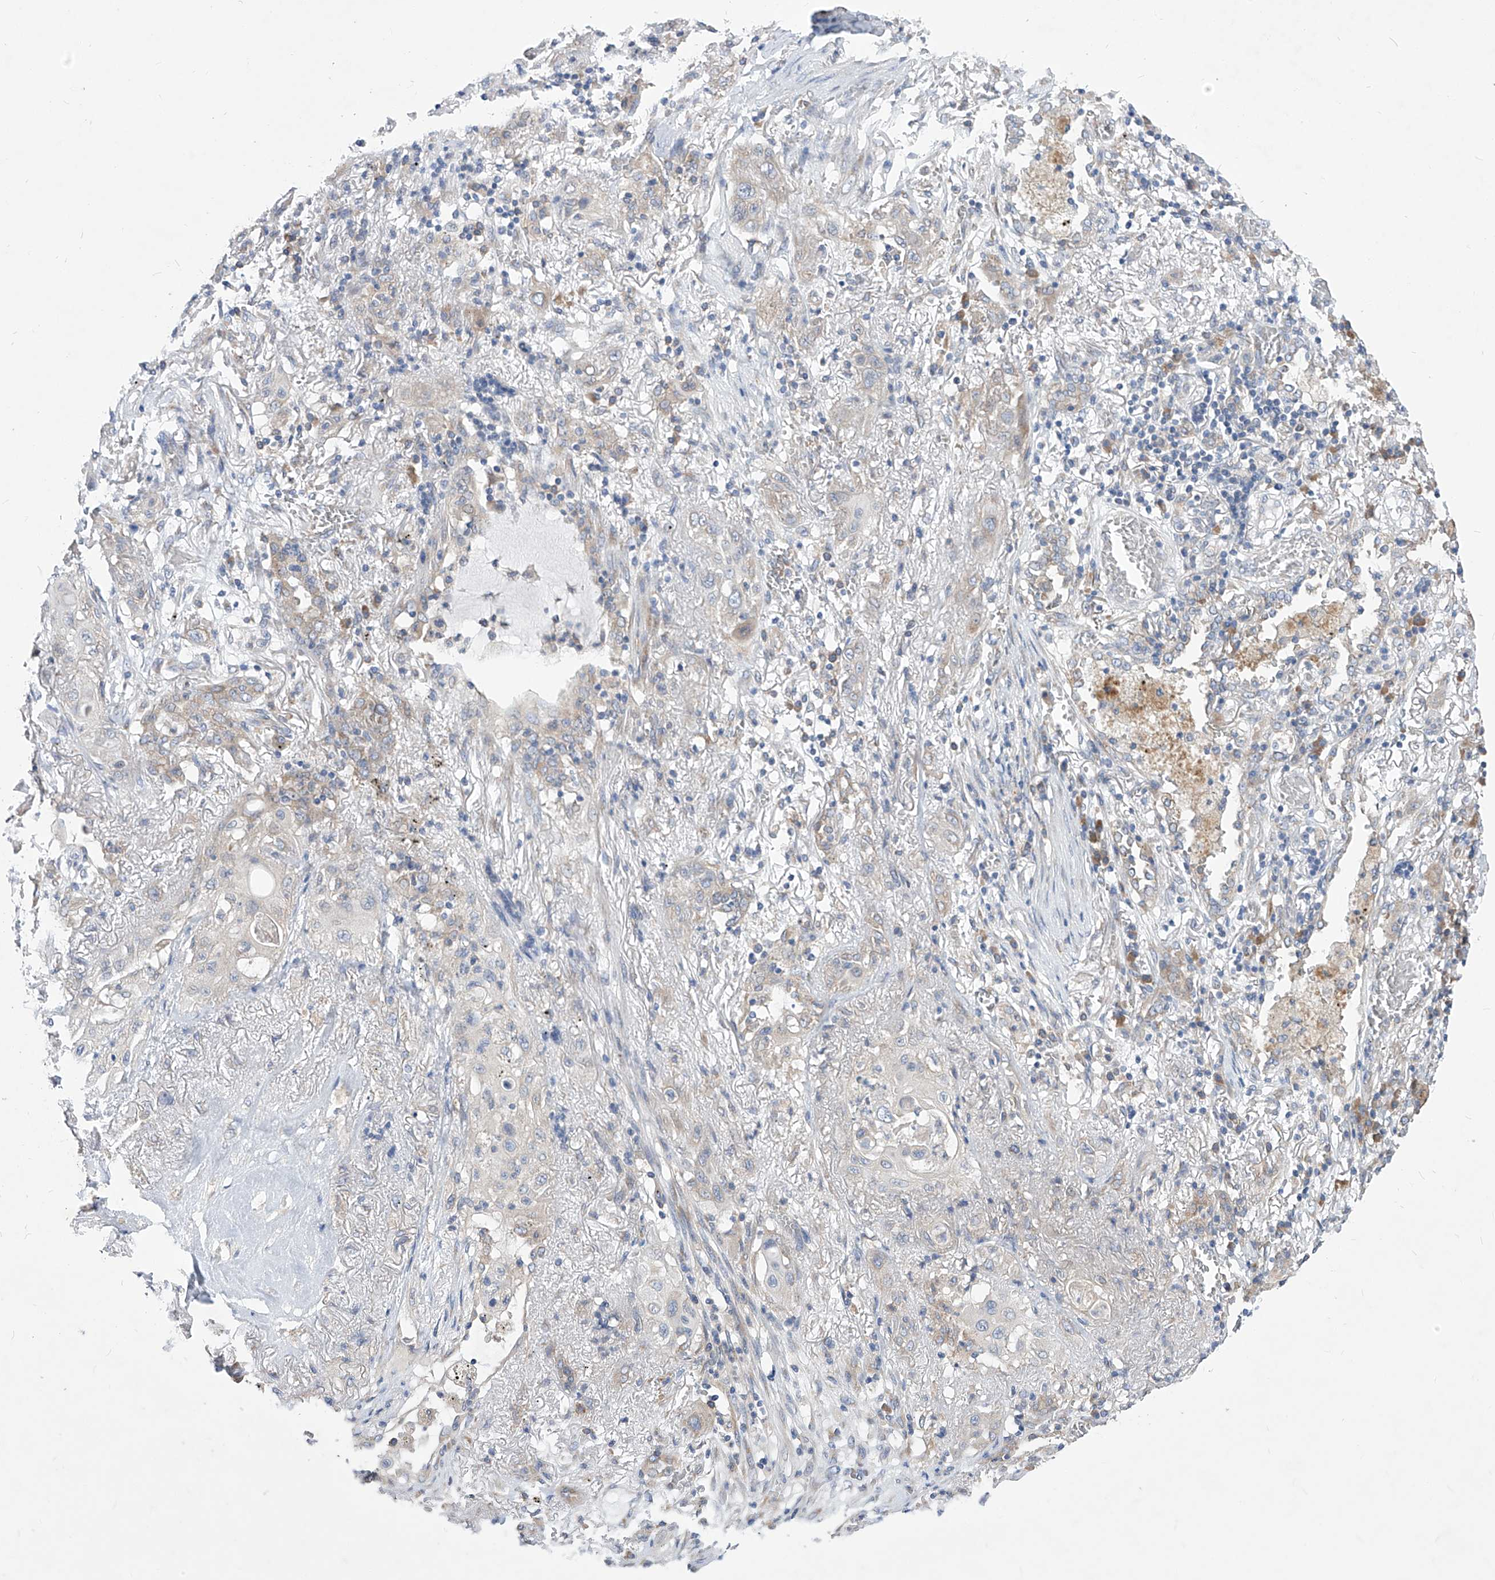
{"staining": {"intensity": "weak", "quantity": "<25%", "location": "cytoplasmic/membranous"}, "tissue": "lung cancer", "cell_type": "Tumor cells", "image_type": "cancer", "snomed": [{"axis": "morphology", "description": "Squamous cell carcinoma, NOS"}, {"axis": "topography", "description": "Lung"}], "caption": "Tumor cells are negative for brown protein staining in lung cancer.", "gene": "UFL1", "patient": {"sex": "female", "age": 47}}